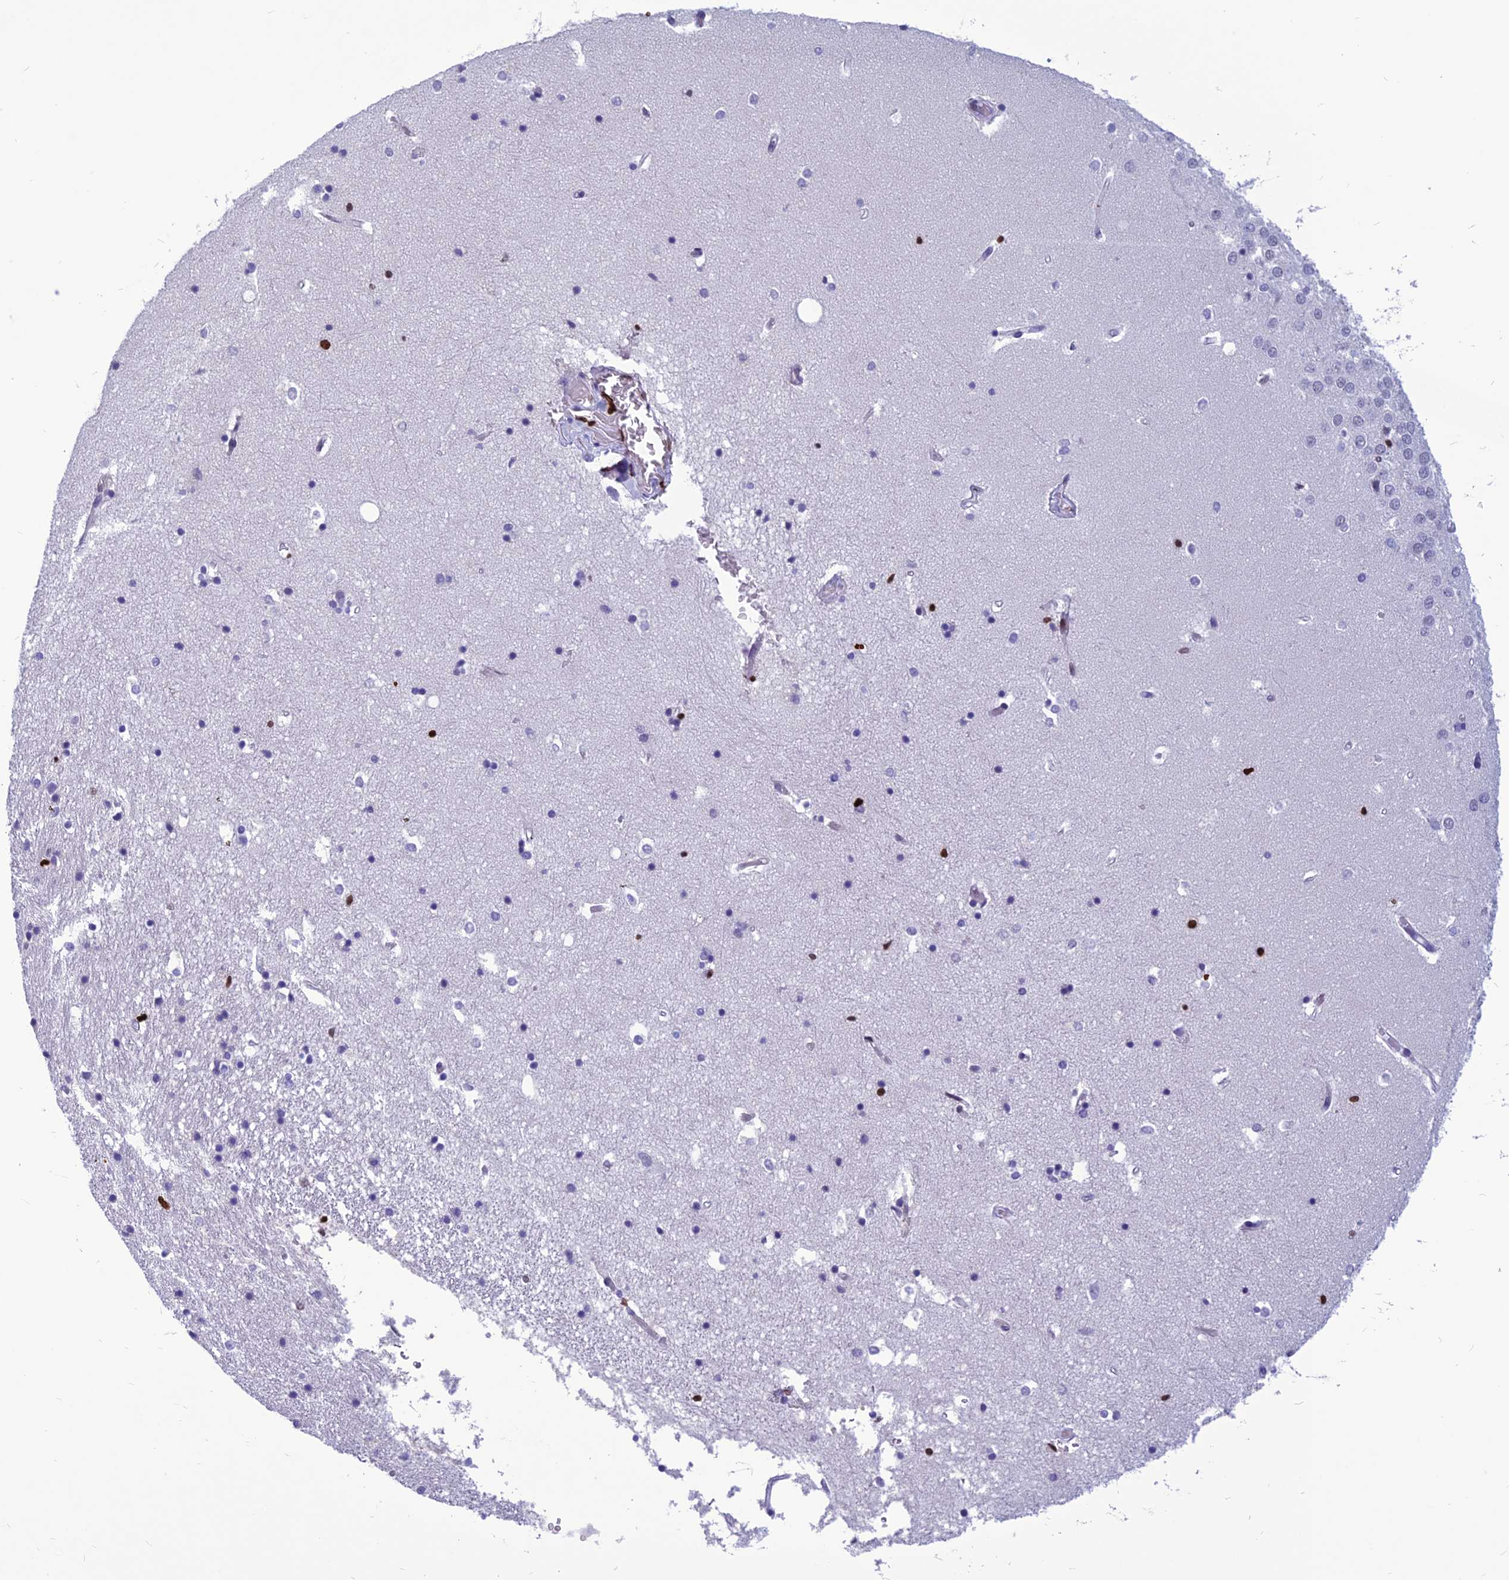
{"staining": {"intensity": "strong", "quantity": "<25%", "location": "nuclear"}, "tissue": "hippocampus", "cell_type": "Glial cells", "image_type": "normal", "snomed": [{"axis": "morphology", "description": "Normal tissue, NOS"}, {"axis": "topography", "description": "Hippocampus"}], "caption": "Strong nuclear protein positivity is identified in about <25% of glial cells in hippocampus.", "gene": "AKAP17A", "patient": {"sex": "female", "age": 52}}